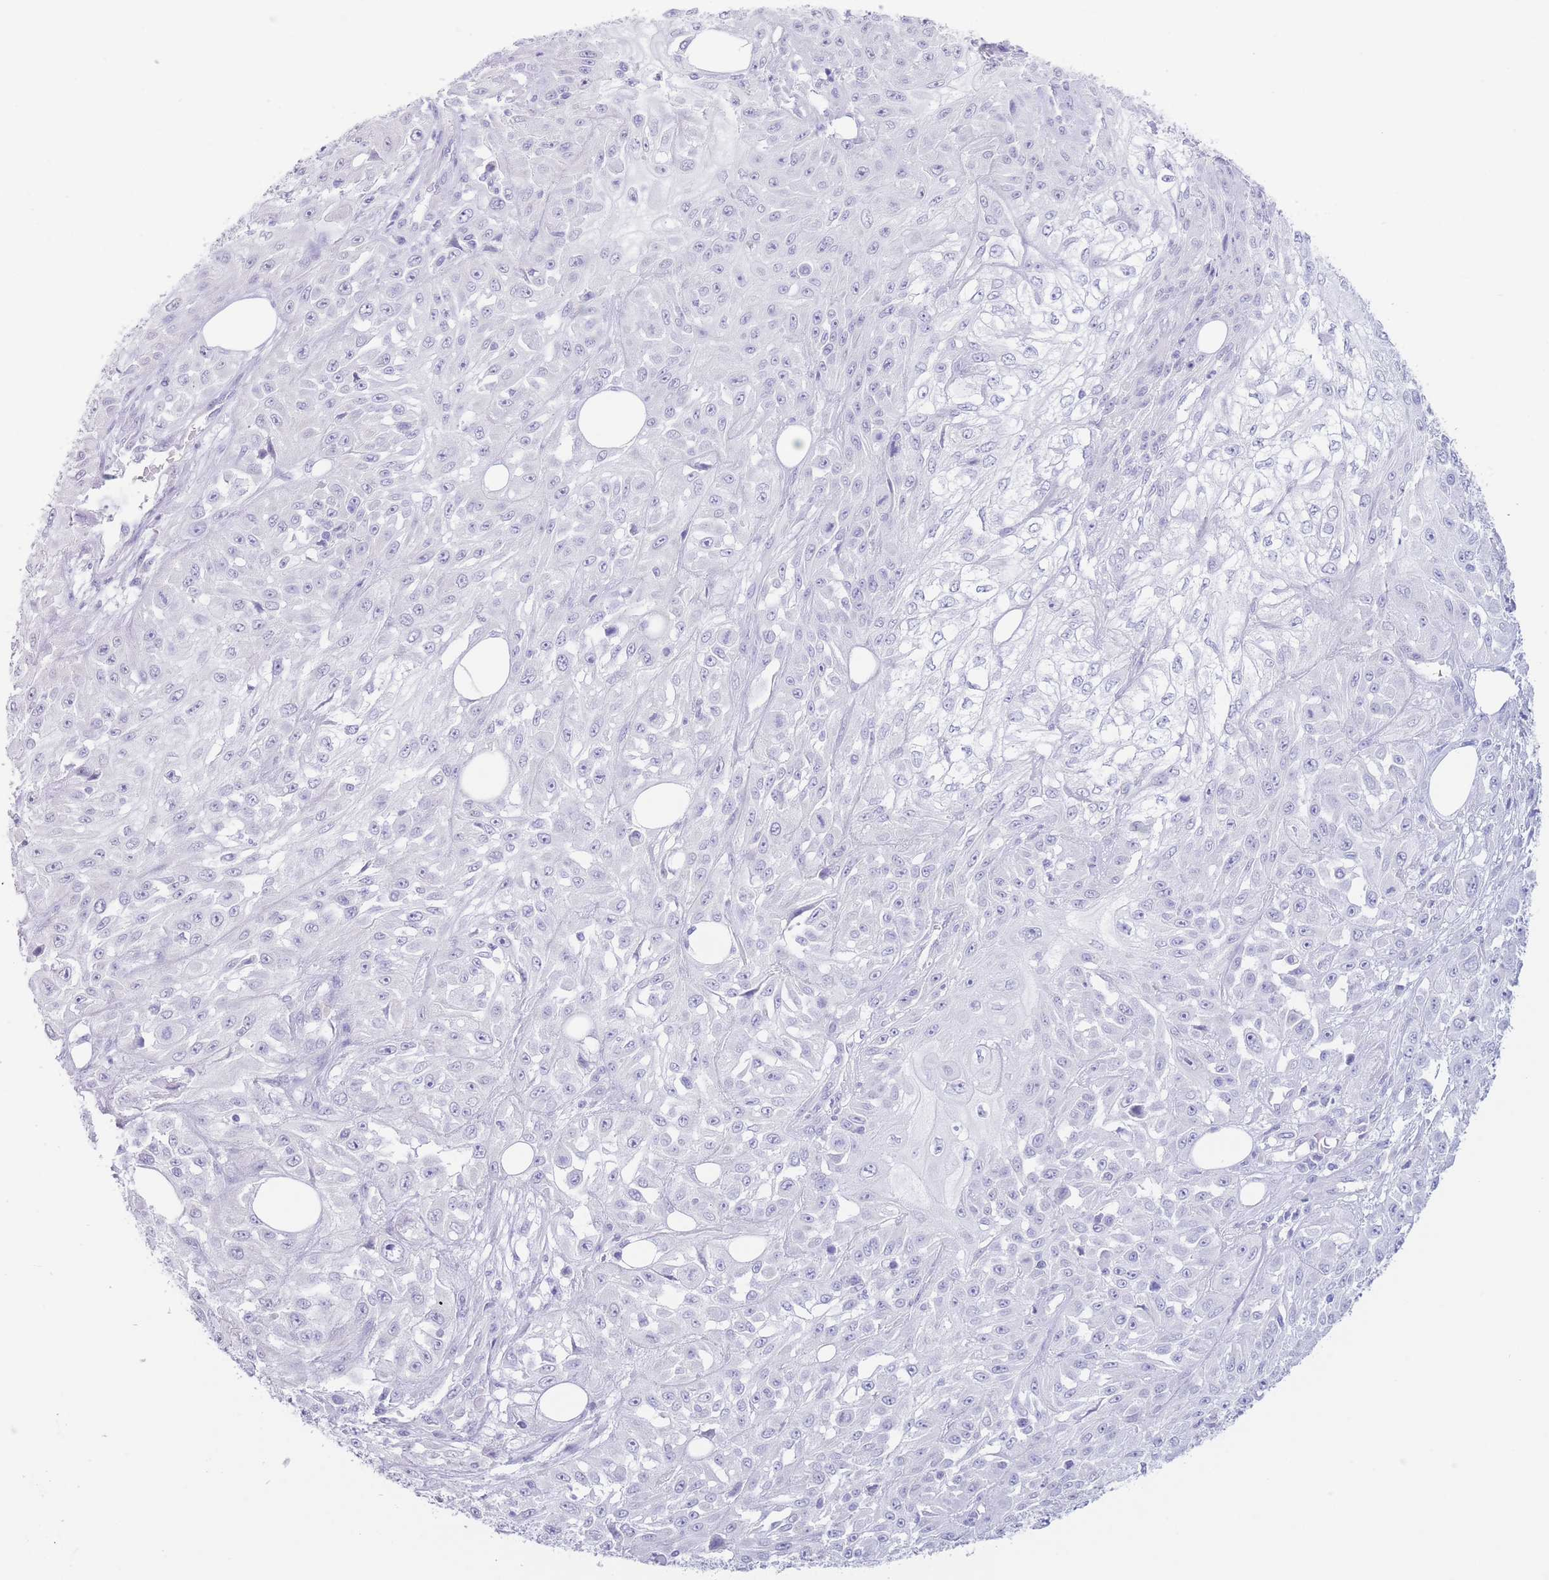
{"staining": {"intensity": "negative", "quantity": "none", "location": "none"}, "tissue": "skin cancer", "cell_type": "Tumor cells", "image_type": "cancer", "snomed": [{"axis": "morphology", "description": "Squamous cell carcinoma, NOS"}, {"axis": "morphology", "description": "Squamous cell carcinoma, metastatic, NOS"}, {"axis": "topography", "description": "Skin"}, {"axis": "topography", "description": "Lymph node"}], "caption": "Immunohistochemistry (IHC) image of human skin cancer stained for a protein (brown), which exhibits no staining in tumor cells. (Immunohistochemistry, brightfield microscopy, high magnification).", "gene": "PKLR", "patient": {"sex": "male", "age": 75}}